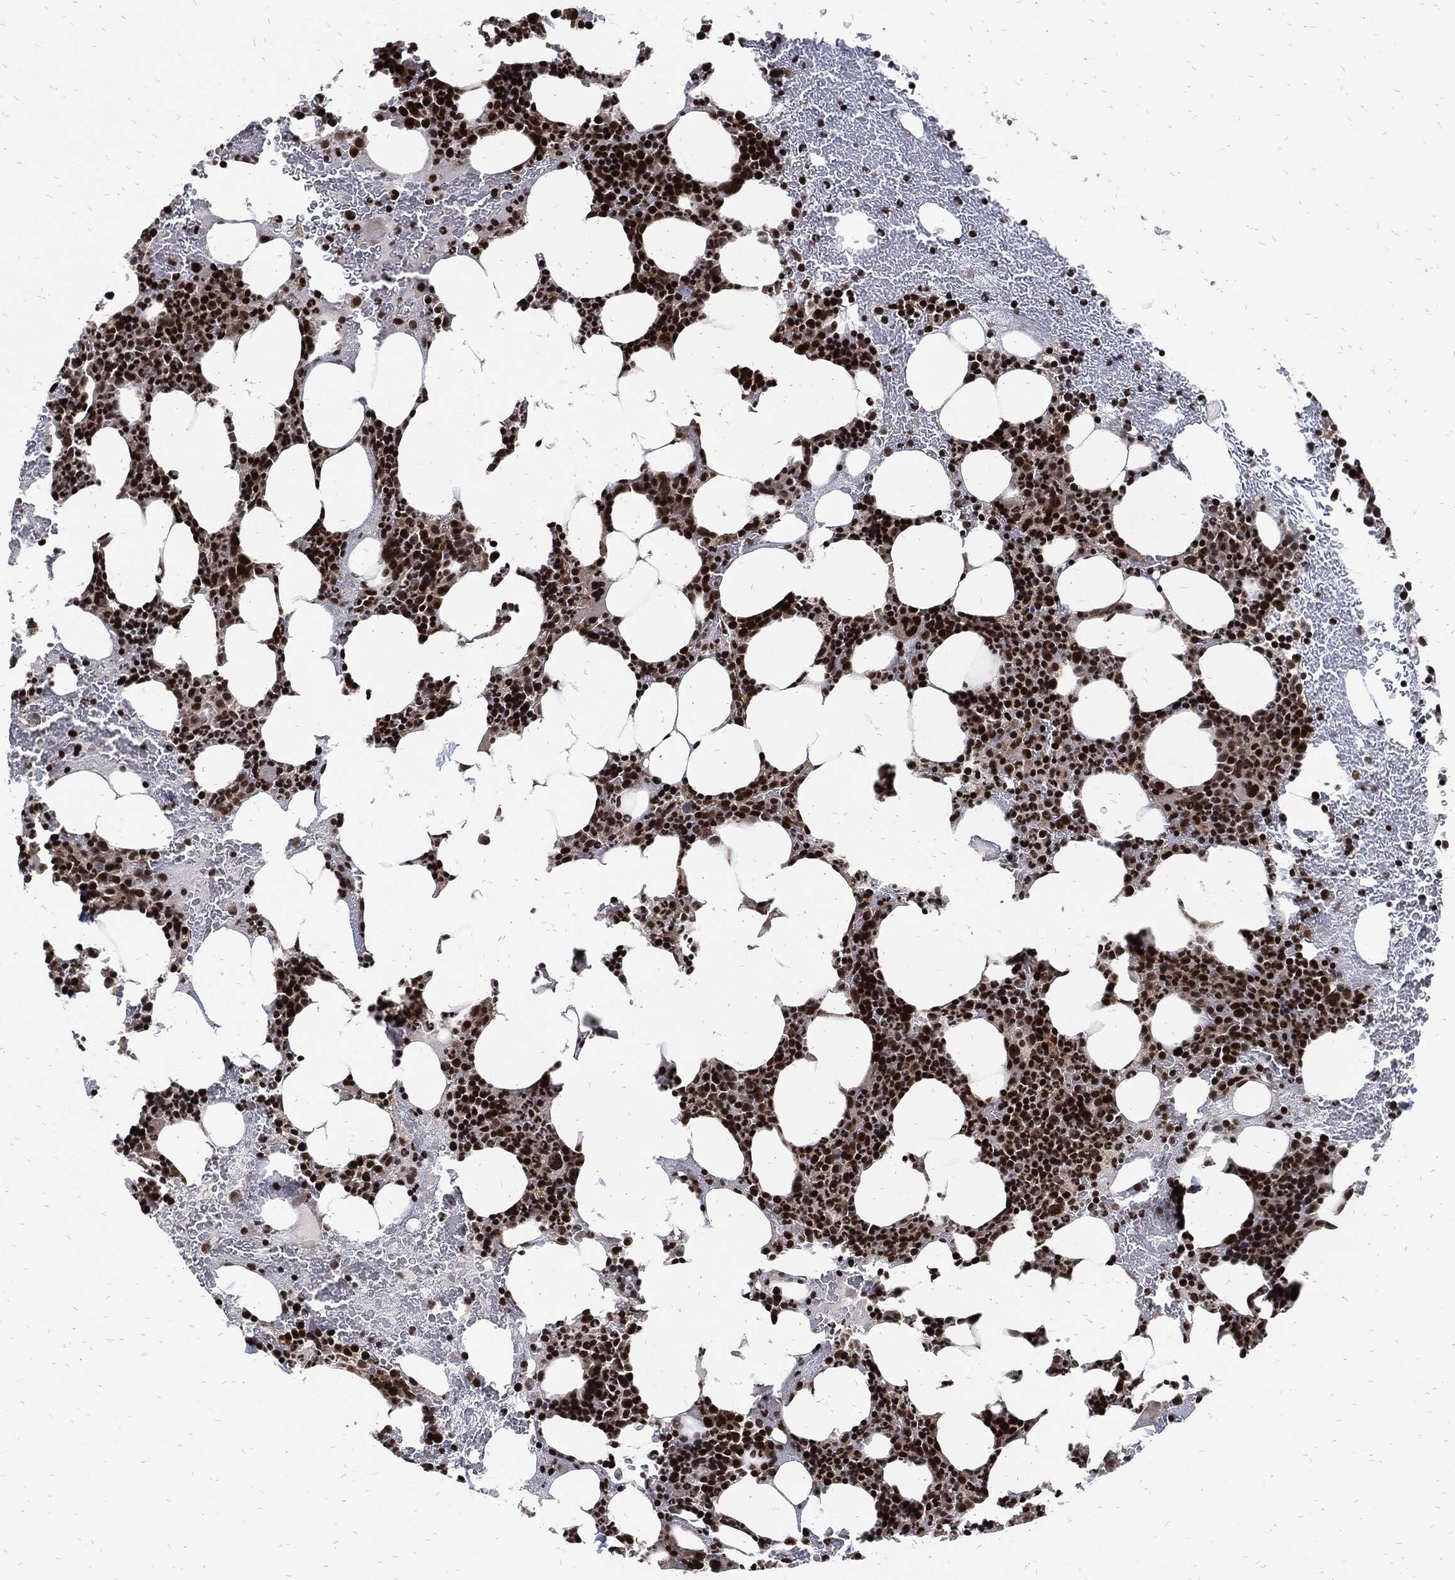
{"staining": {"intensity": "strong", "quantity": ">75%", "location": "nuclear"}, "tissue": "bone marrow", "cell_type": "Hematopoietic cells", "image_type": "normal", "snomed": [{"axis": "morphology", "description": "Normal tissue, NOS"}, {"axis": "topography", "description": "Bone marrow"}], "caption": "This is a micrograph of immunohistochemistry (IHC) staining of normal bone marrow, which shows strong expression in the nuclear of hematopoietic cells.", "gene": "ZNF775", "patient": {"sex": "male", "age": 83}}